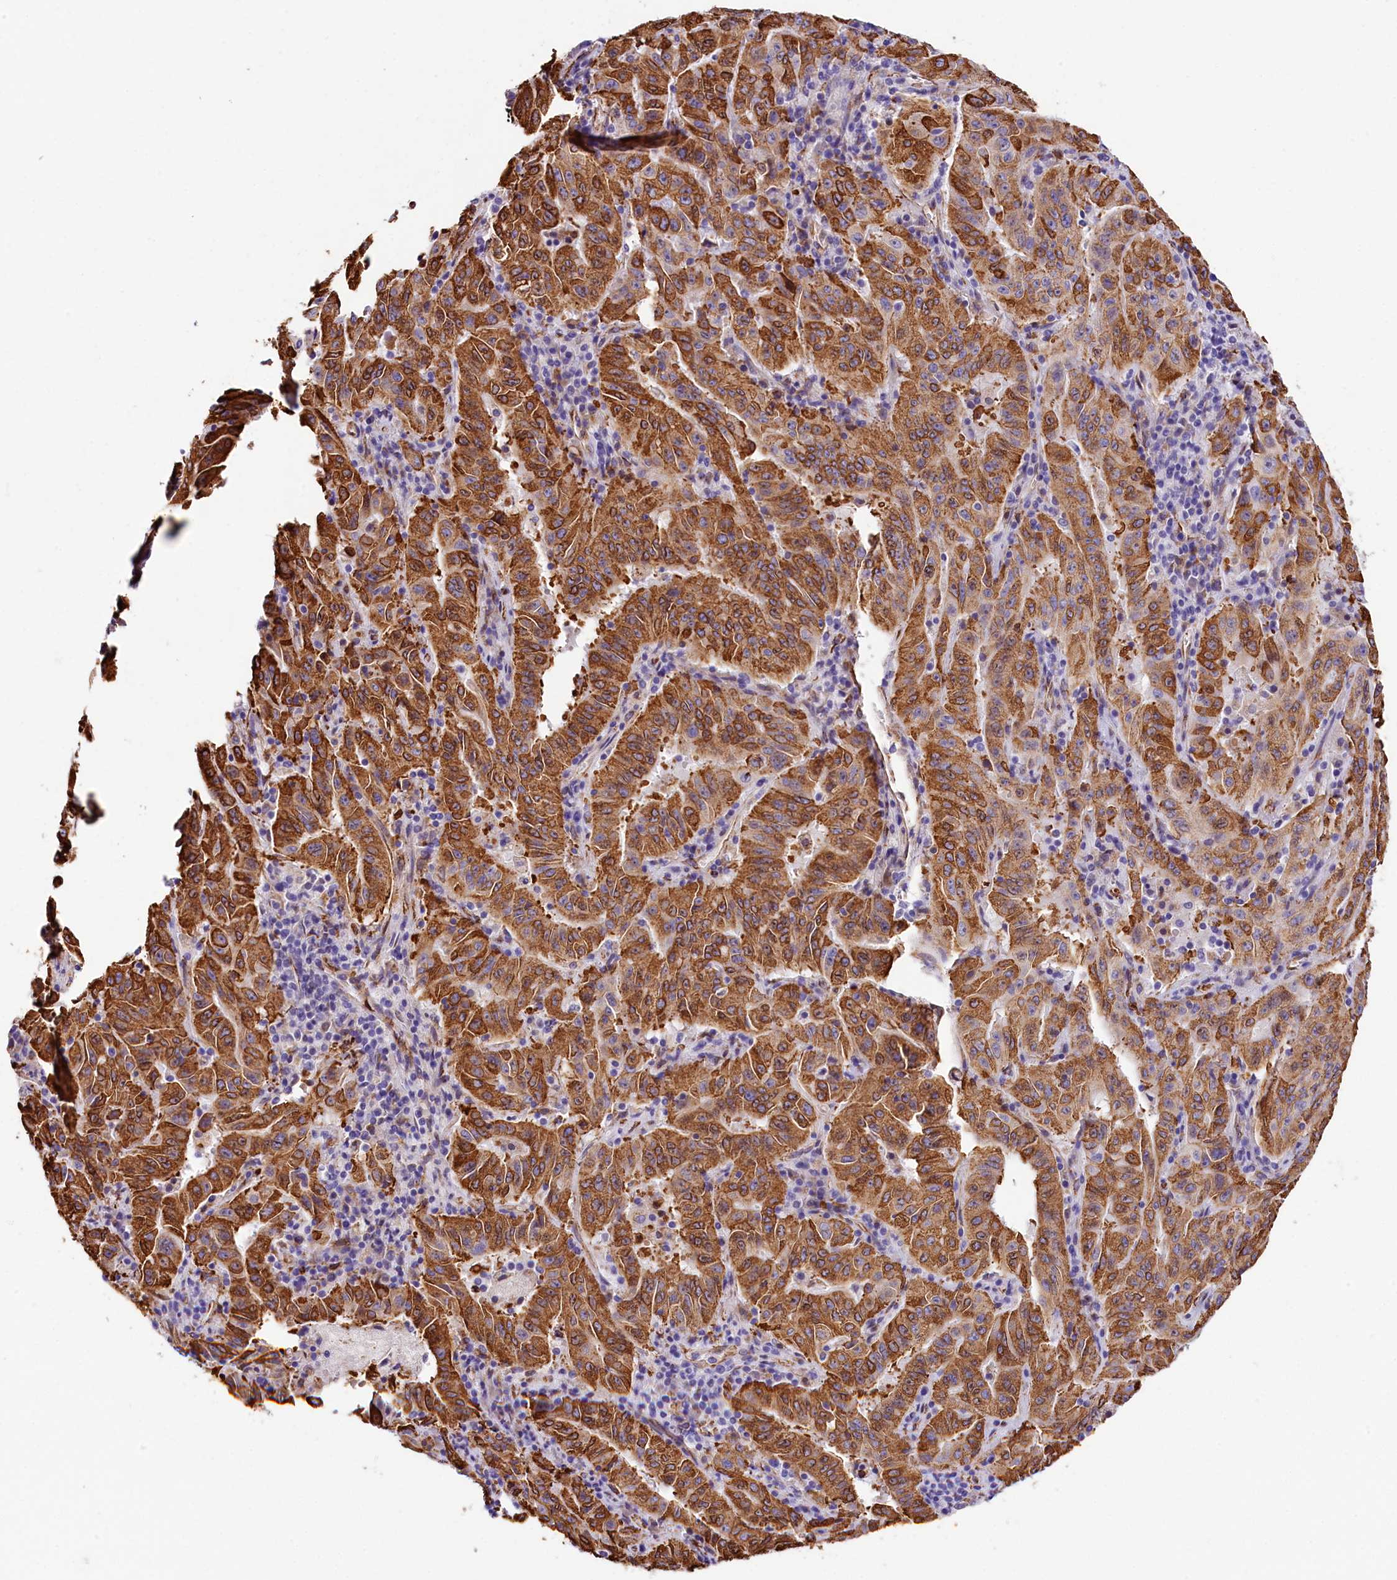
{"staining": {"intensity": "strong", "quantity": ">75%", "location": "cytoplasmic/membranous"}, "tissue": "pancreatic cancer", "cell_type": "Tumor cells", "image_type": "cancer", "snomed": [{"axis": "morphology", "description": "Adenocarcinoma, NOS"}, {"axis": "topography", "description": "Pancreas"}], "caption": "This is an image of IHC staining of pancreatic cancer, which shows strong staining in the cytoplasmic/membranous of tumor cells.", "gene": "ITGA1", "patient": {"sex": "male", "age": 63}}